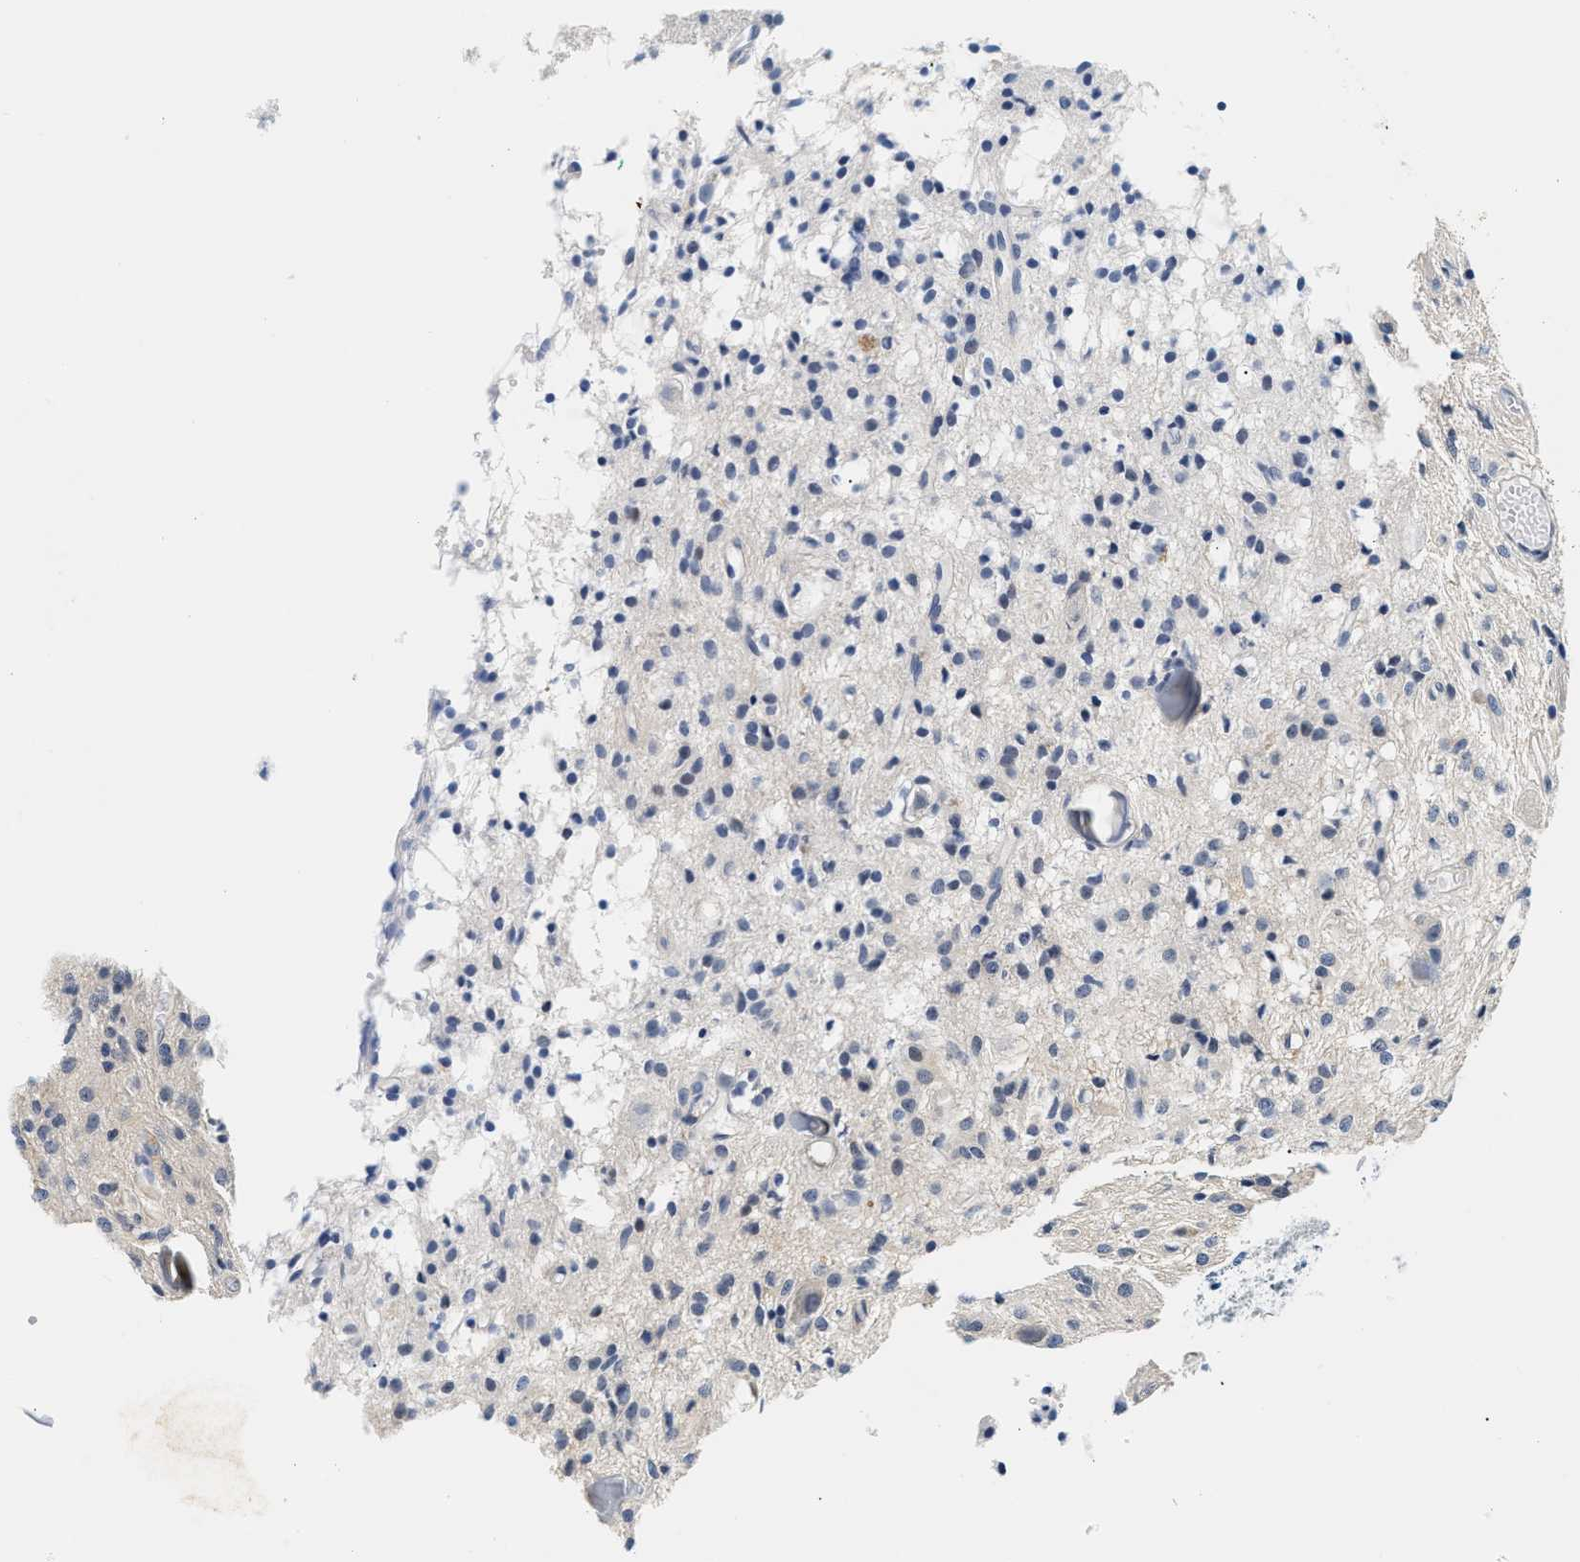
{"staining": {"intensity": "negative", "quantity": "none", "location": "none"}, "tissue": "glioma", "cell_type": "Tumor cells", "image_type": "cancer", "snomed": [{"axis": "morphology", "description": "Glioma, malignant, High grade"}, {"axis": "topography", "description": "Brain"}], "caption": "Micrograph shows no significant protein staining in tumor cells of high-grade glioma (malignant).", "gene": "UCHL3", "patient": {"sex": "female", "age": 59}}